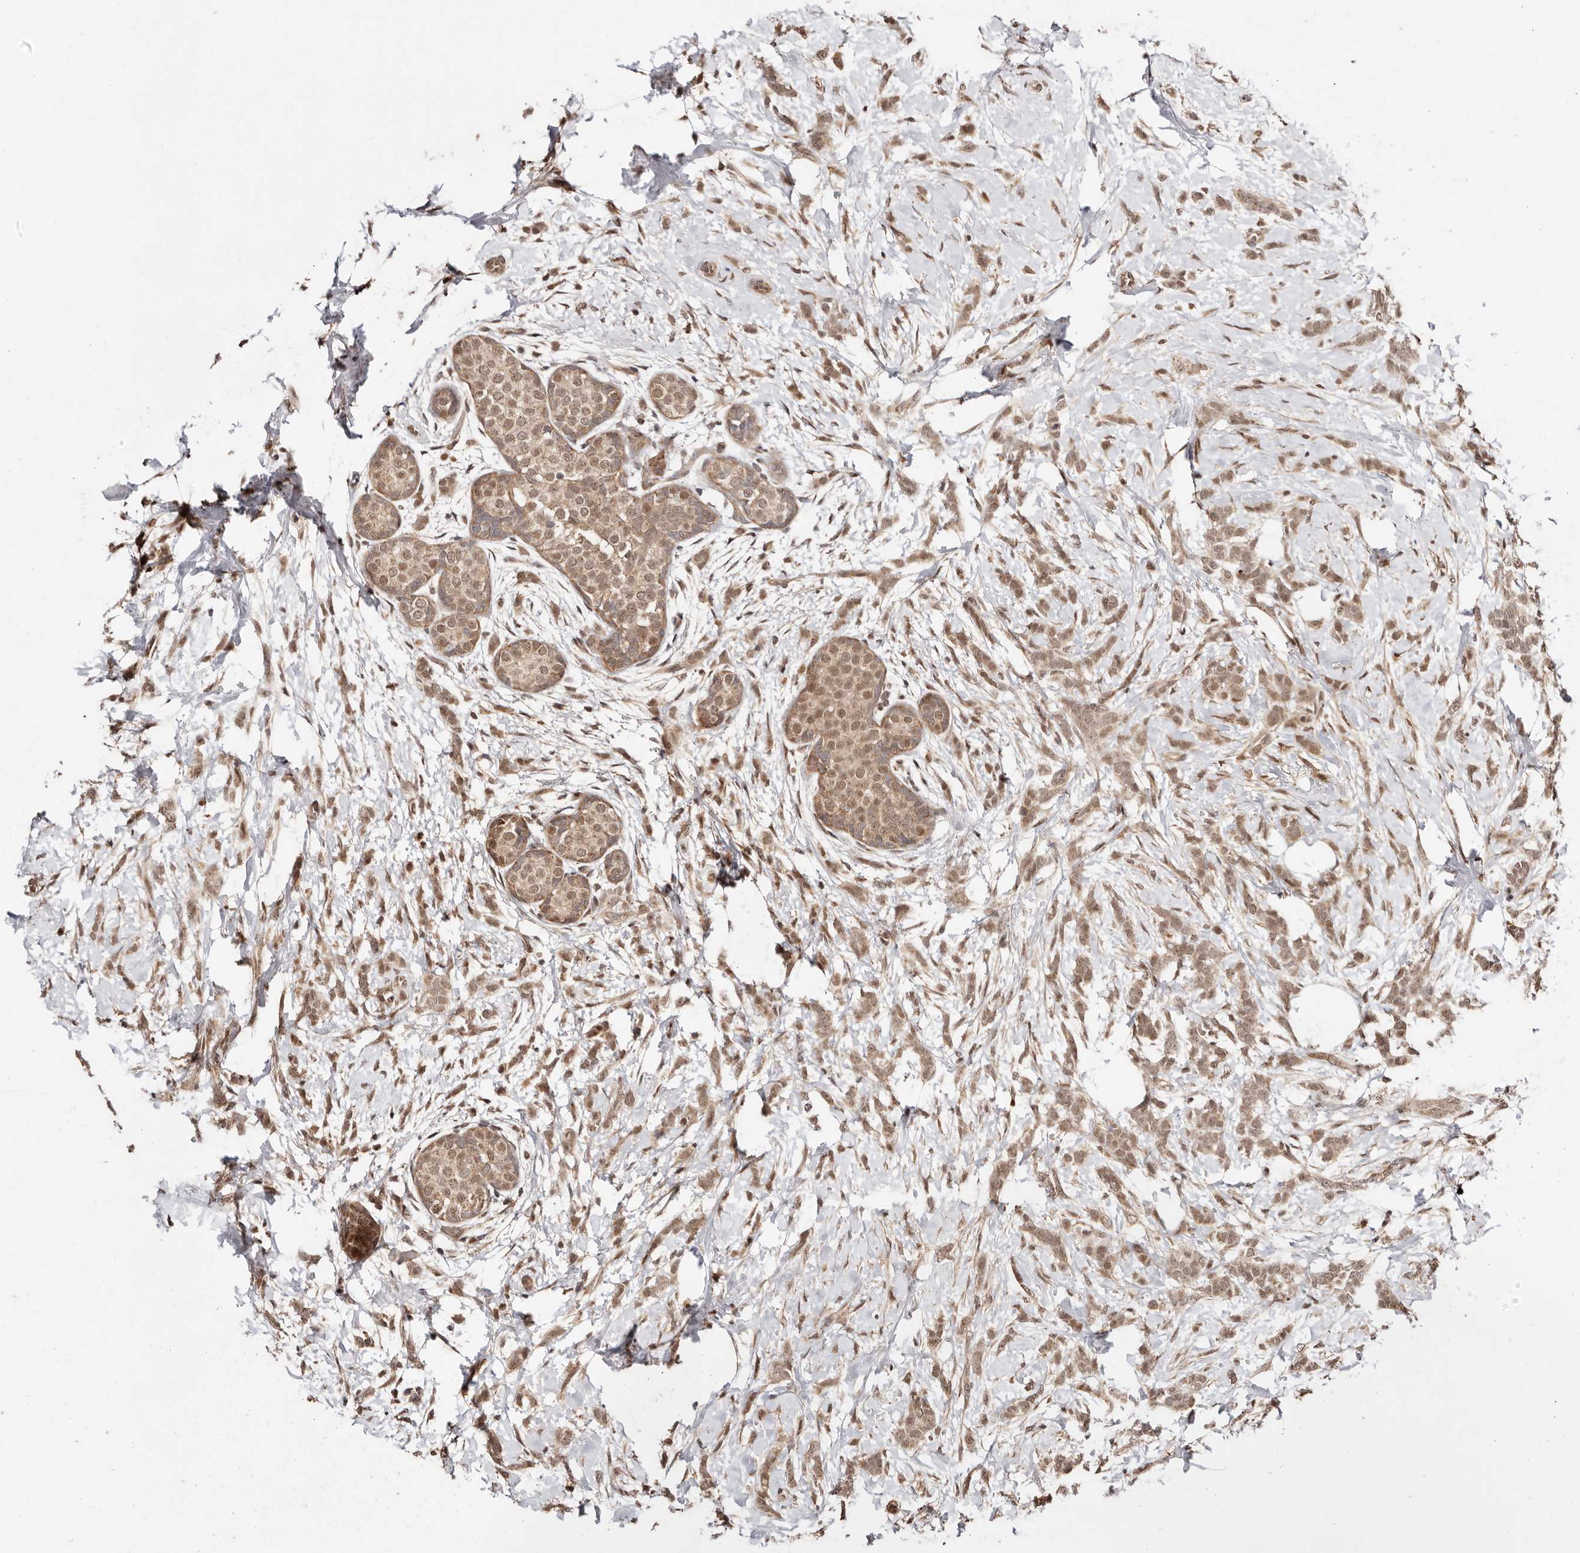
{"staining": {"intensity": "moderate", "quantity": ">75%", "location": "cytoplasmic/membranous,nuclear"}, "tissue": "breast cancer", "cell_type": "Tumor cells", "image_type": "cancer", "snomed": [{"axis": "morphology", "description": "Lobular carcinoma, in situ"}, {"axis": "morphology", "description": "Lobular carcinoma"}, {"axis": "topography", "description": "Breast"}], "caption": "Protein staining exhibits moderate cytoplasmic/membranous and nuclear positivity in approximately >75% of tumor cells in breast cancer. (DAB (3,3'-diaminobenzidine) IHC with brightfield microscopy, high magnification).", "gene": "CTNNBL1", "patient": {"sex": "female", "age": 41}}